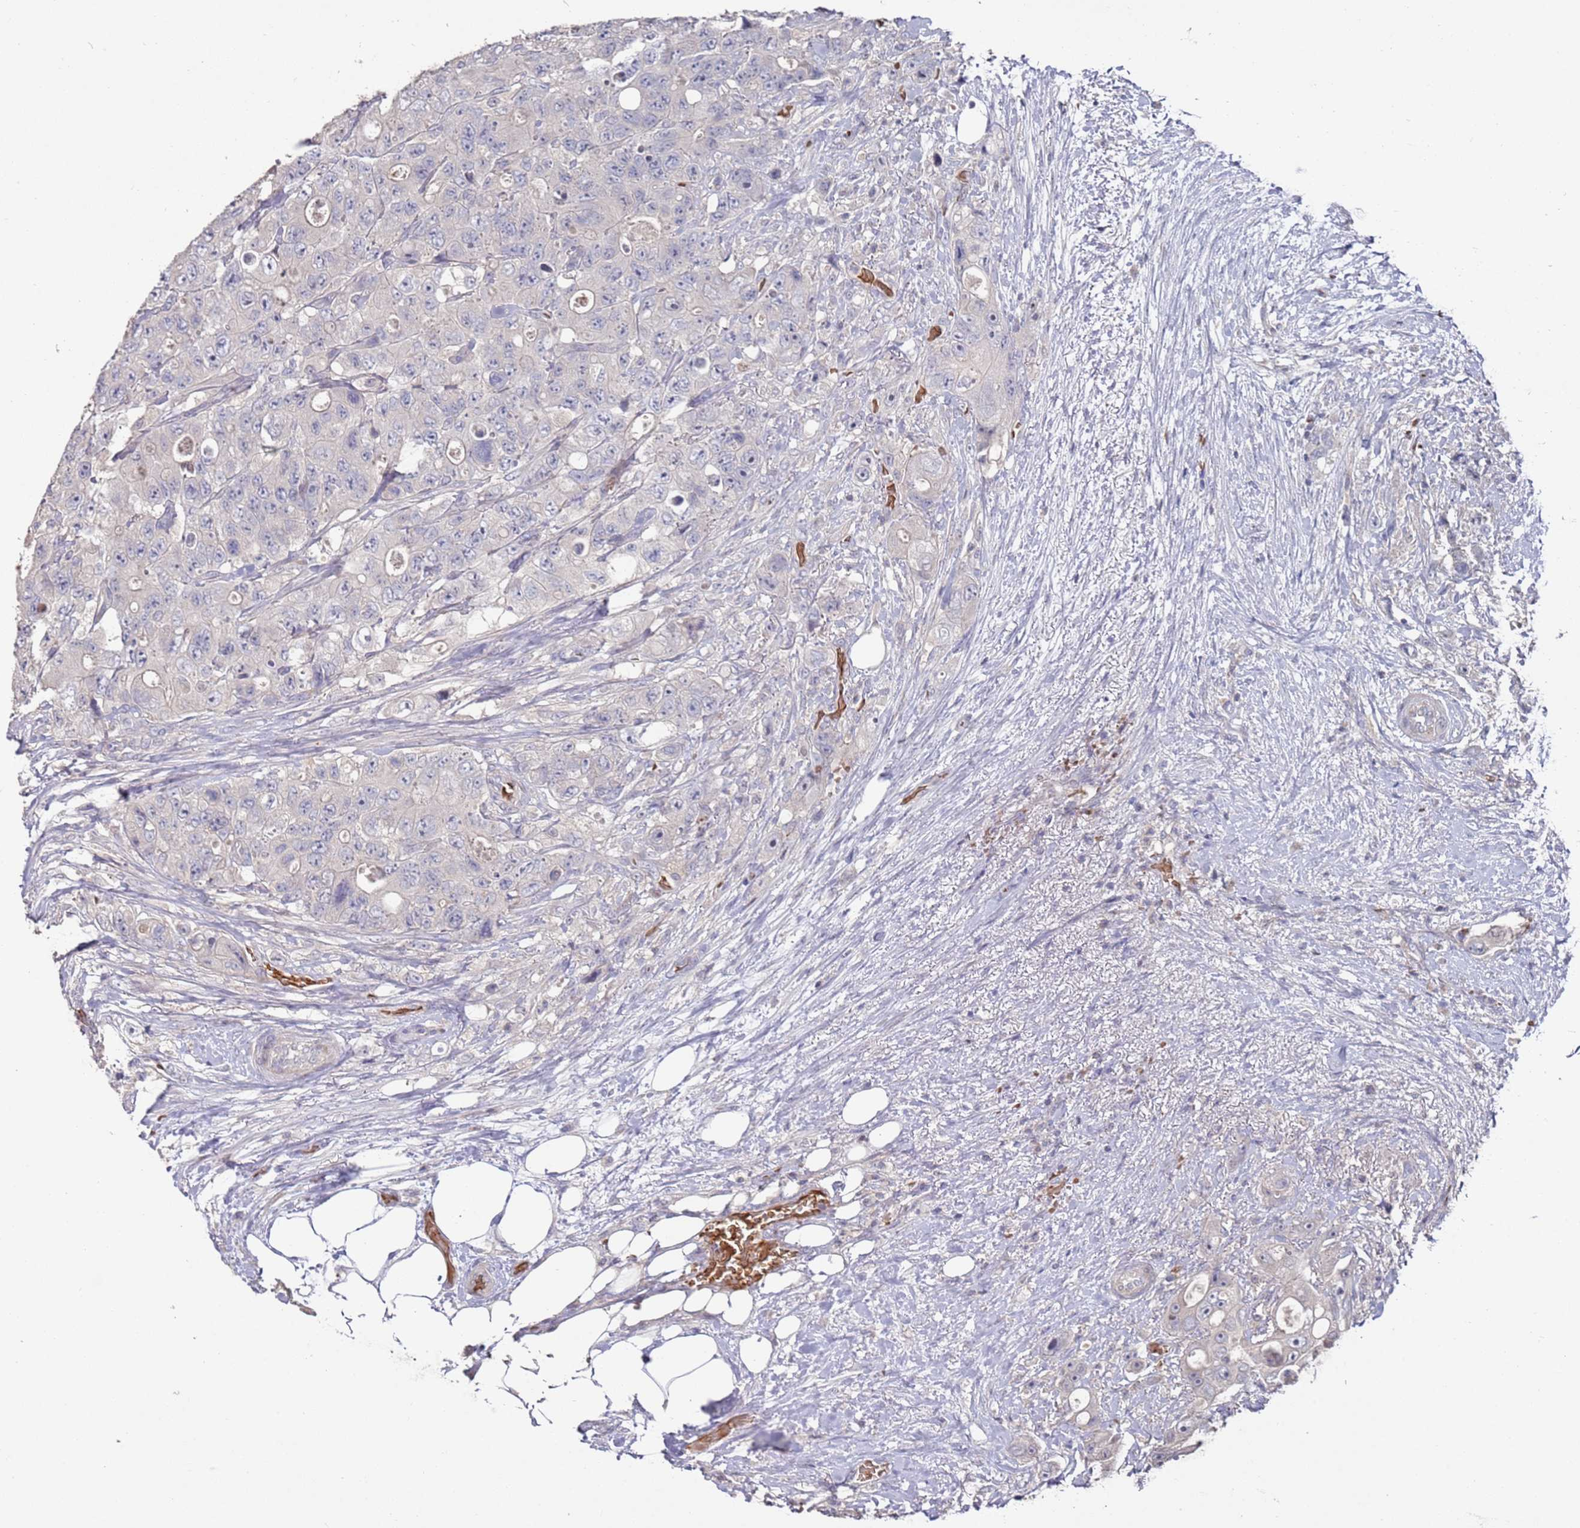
{"staining": {"intensity": "negative", "quantity": "none", "location": "none"}, "tissue": "colorectal cancer", "cell_type": "Tumor cells", "image_type": "cancer", "snomed": [{"axis": "morphology", "description": "Adenocarcinoma, NOS"}, {"axis": "topography", "description": "Colon"}], "caption": "This is an immunohistochemistry (IHC) micrograph of adenocarcinoma (colorectal). There is no expression in tumor cells.", "gene": "LACC1", "patient": {"sex": "female", "age": 46}}